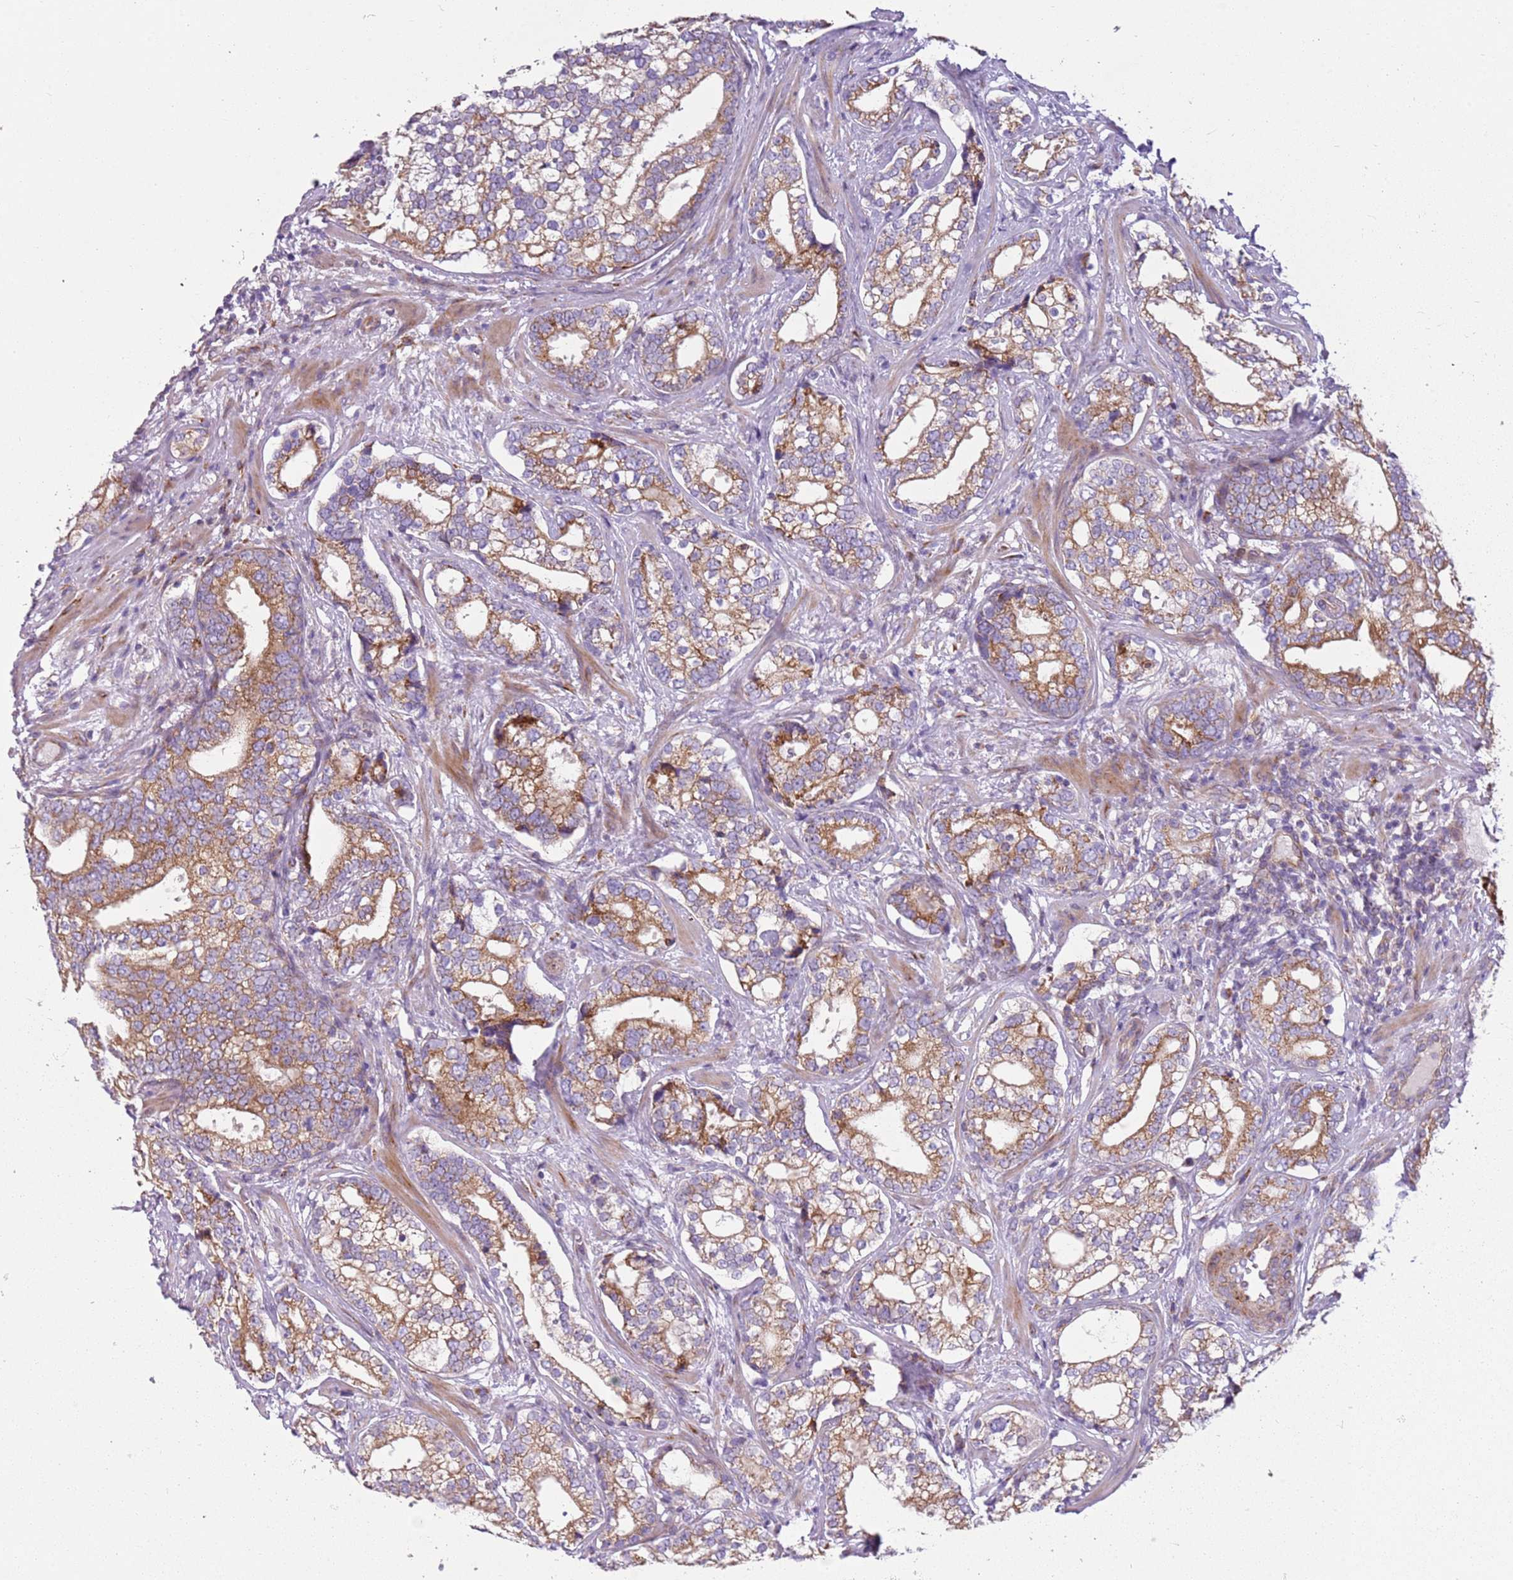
{"staining": {"intensity": "moderate", "quantity": "25%-75%", "location": "cytoplasmic/membranous"}, "tissue": "prostate cancer", "cell_type": "Tumor cells", "image_type": "cancer", "snomed": [{"axis": "morphology", "description": "Adenocarcinoma, High grade"}, {"axis": "topography", "description": "Prostate"}], "caption": "Immunohistochemical staining of human prostate cancer (high-grade adenocarcinoma) demonstrates medium levels of moderate cytoplasmic/membranous expression in about 25%-75% of tumor cells.", "gene": "TMEM200C", "patient": {"sex": "male", "age": 75}}